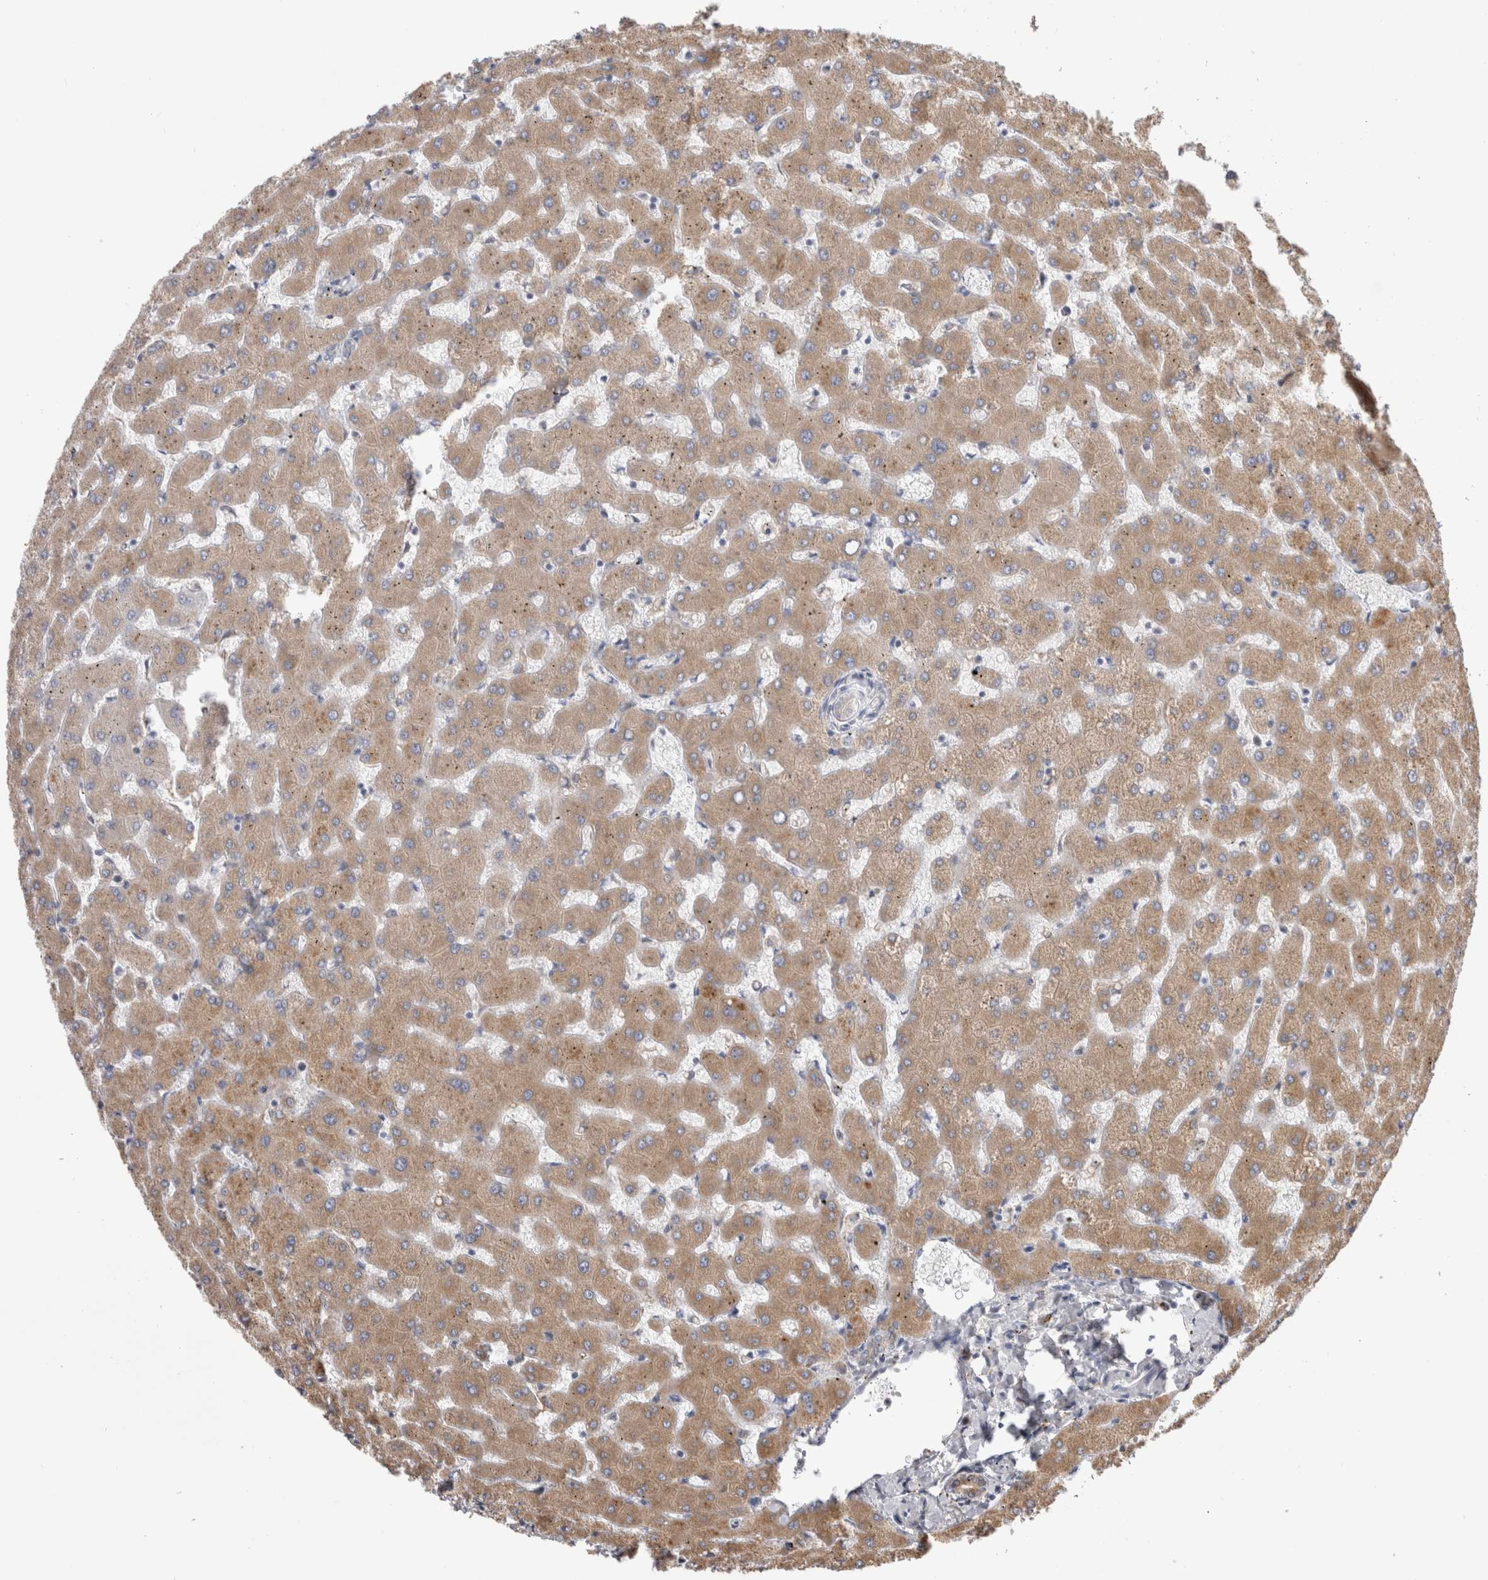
{"staining": {"intensity": "weak", "quantity": ">75%", "location": "cytoplasmic/membranous"}, "tissue": "liver", "cell_type": "Cholangiocytes", "image_type": "normal", "snomed": [{"axis": "morphology", "description": "Normal tissue, NOS"}, {"axis": "topography", "description": "Liver"}], "caption": "About >75% of cholangiocytes in unremarkable human liver exhibit weak cytoplasmic/membranous protein staining as visualized by brown immunohistochemical staining.", "gene": "LRPAP1", "patient": {"sex": "female", "age": 63}}